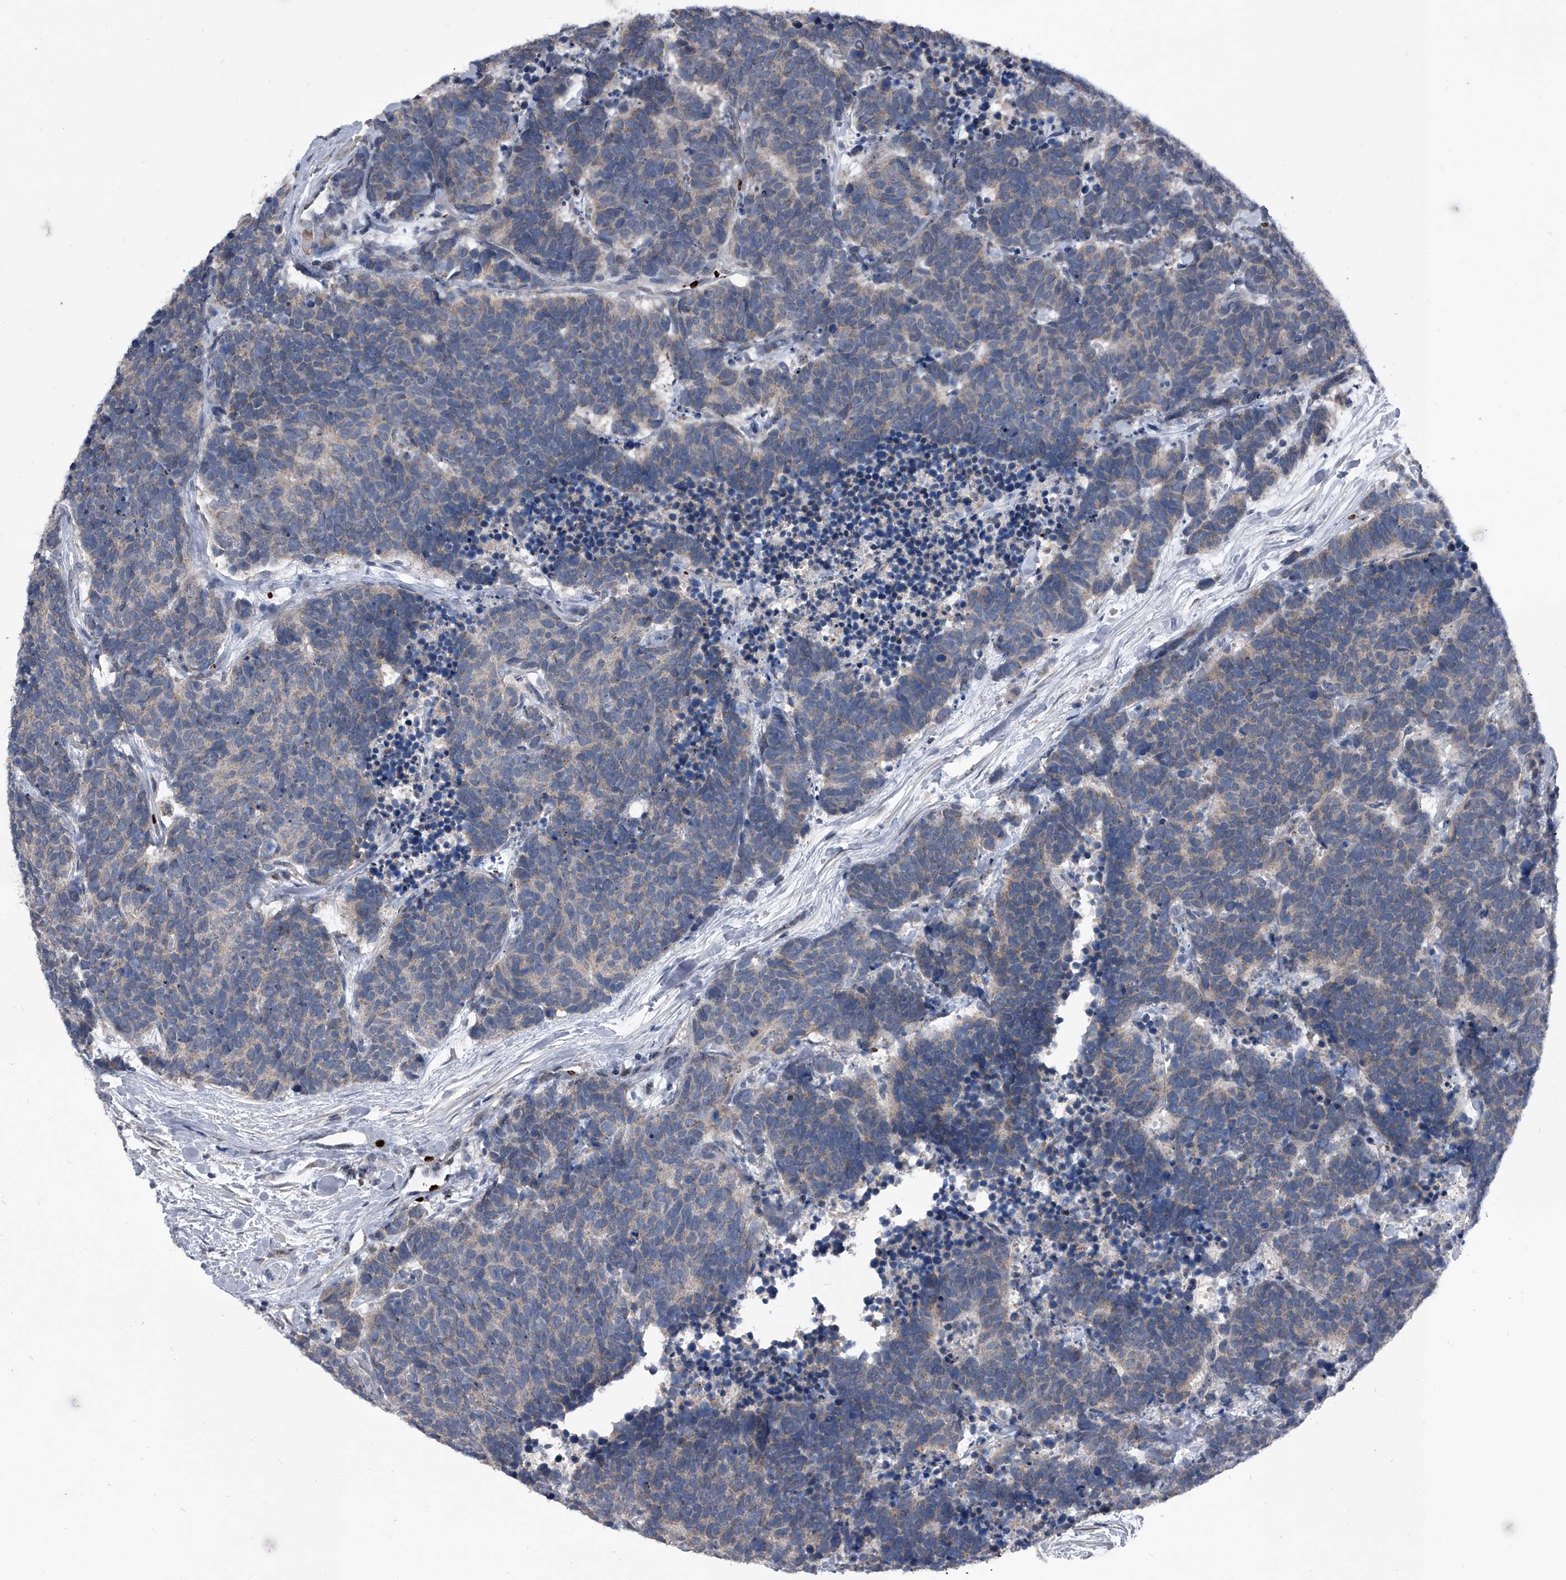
{"staining": {"intensity": "weak", "quantity": "<25%", "location": "cytoplasmic/membranous"}, "tissue": "carcinoid", "cell_type": "Tumor cells", "image_type": "cancer", "snomed": [{"axis": "morphology", "description": "Carcinoma, NOS"}, {"axis": "morphology", "description": "Carcinoid, malignant, NOS"}, {"axis": "topography", "description": "Urinary bladder"}], "caption": "DAB immunohistochemical staining of human carcinoid reveals no significant staining in tumor cells. (DAB (3,3'-diaminobenzidine) IHC, high magnification).", "gene": "CEP85L", "patient": {"sex": "male", "age": 57}}